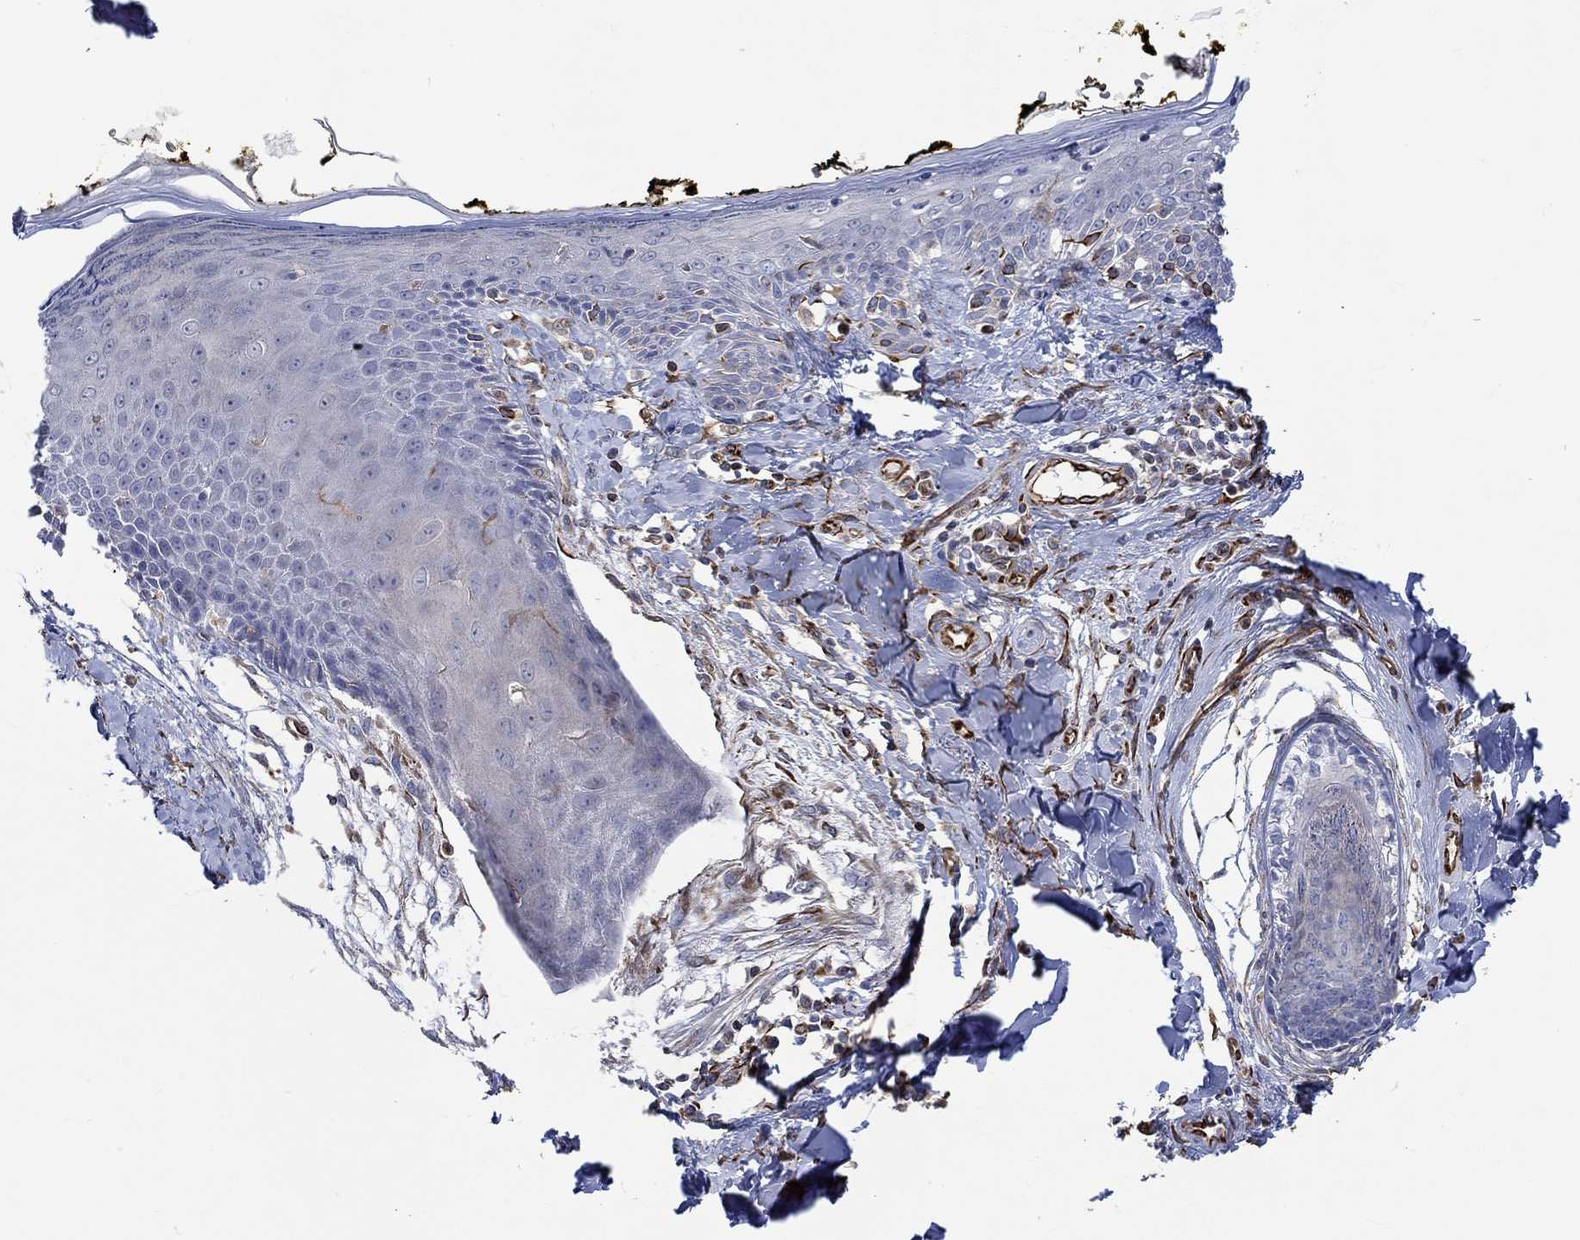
{"staining": {"intensity": "strong", "quantity": ">75%", "location": "cytoplasmic/membranous"}, "tissue": "skin", "cell_type": "Fibroblasts", "image_type": "normal", "snomed": [{"axis": "morphology", "description": "Normal tissue, NOS"}, {"axis": "topography", "description": "Skin"}], "caption": "Immunohistochemistry histopathology image of normal skin: human skin stained using immunohistochemistry reveals high levels of strong protein expression localized specifically in the cytoplasmic/membranous of fibroblasts, appearing as a cytoplasmic/membranous brown color.", "gene": "CAMK1D", "patient": {"sex": "male", "age": 76}}